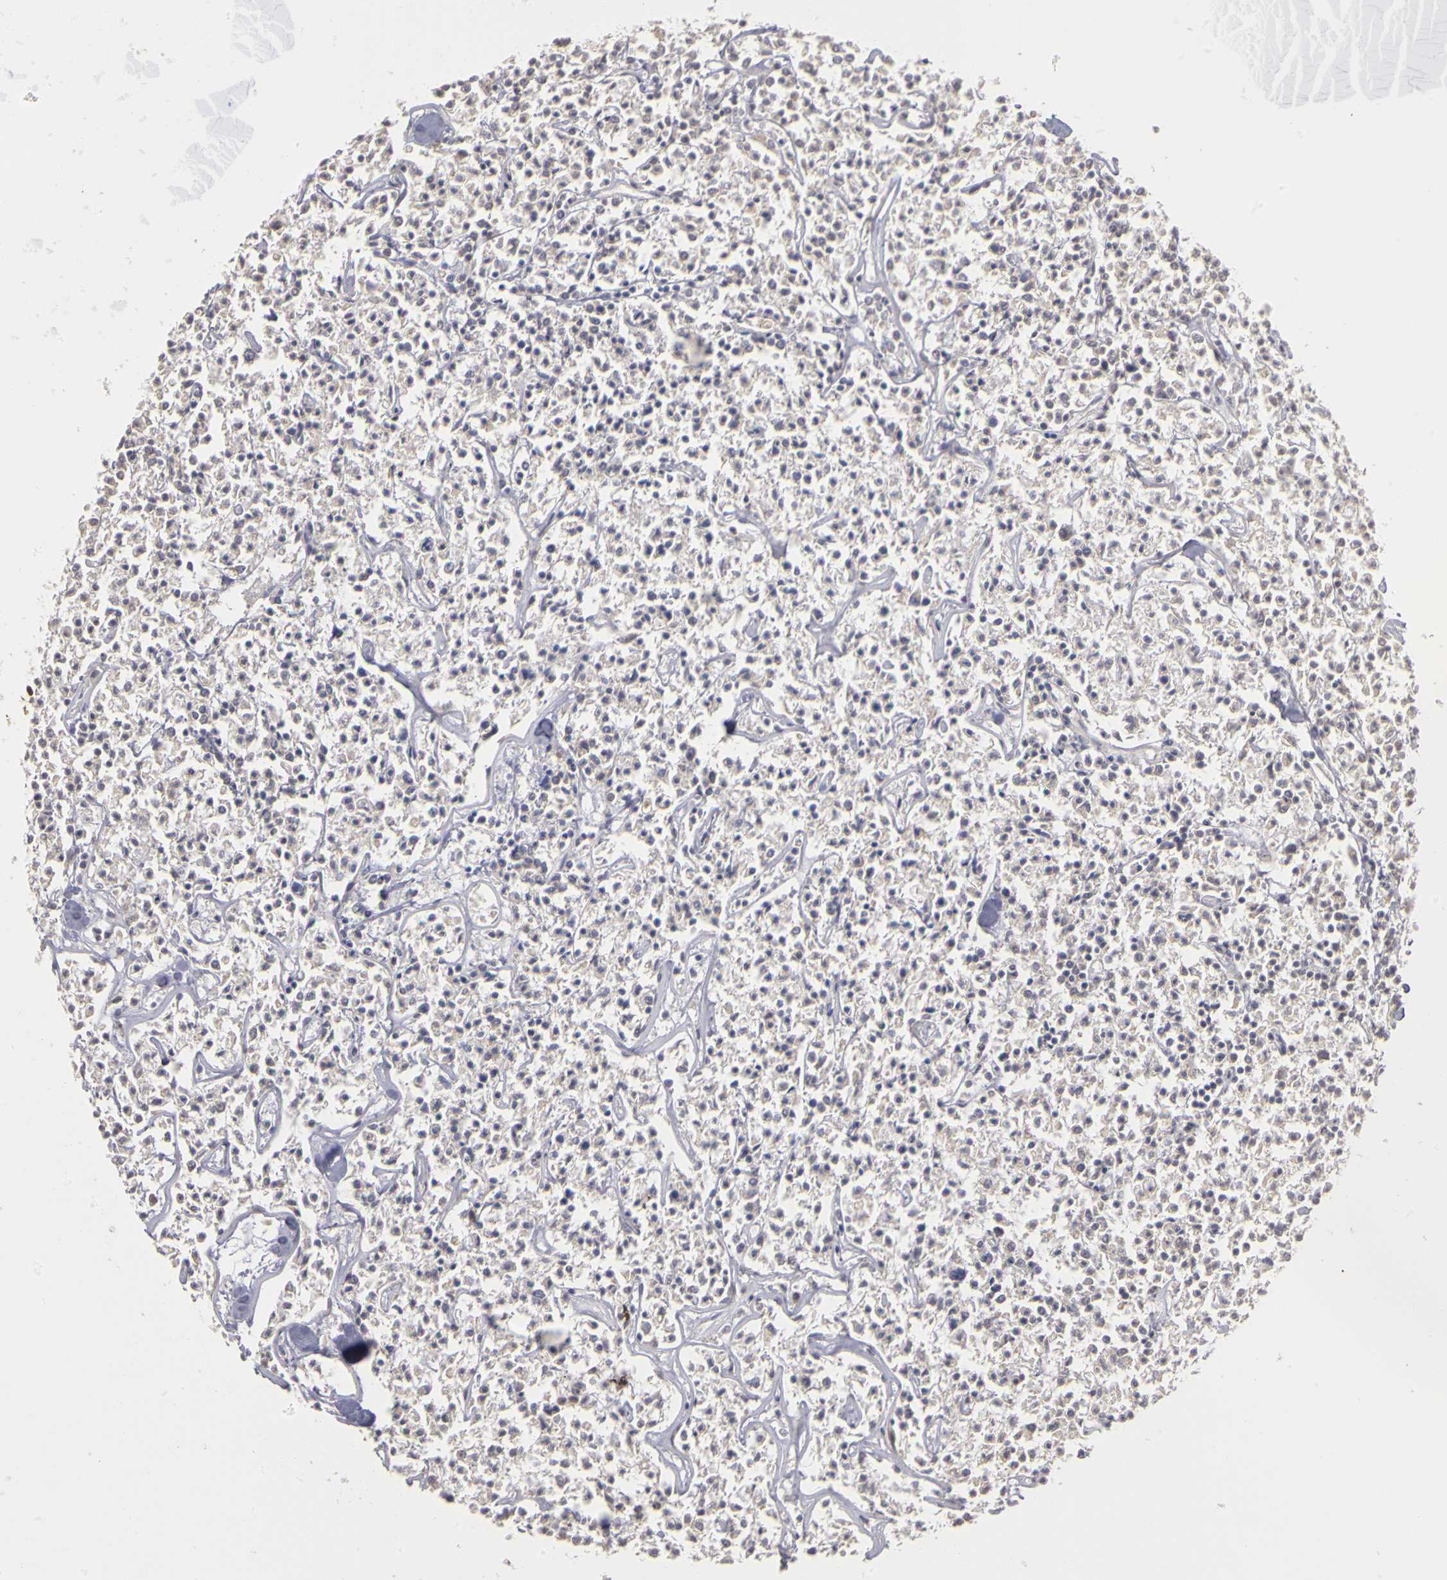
{"staining": {"intensity": "negative", "quantity": "none", "location": "none"}, "tissue": "lymphoma", "cell_type": "Tumor cells", "image_type": "cancer", "snomed": [{"axis": "morphology", "description": "Malignant lymphoma, non-Hodgkin's type, Low grade"}, {"axis": "topography", "description": "Small intestine"}], "caption": "Immunohistochemistry (IHC) micrograph of neoplastic tissue: lymphoma stained with DAB exhibits no significant protein staining in tumor cells. (IHC, brightfield microscopy, high magnification).", "gene": "FRMD7", "patient": {"sex": "female", "age": 59}}